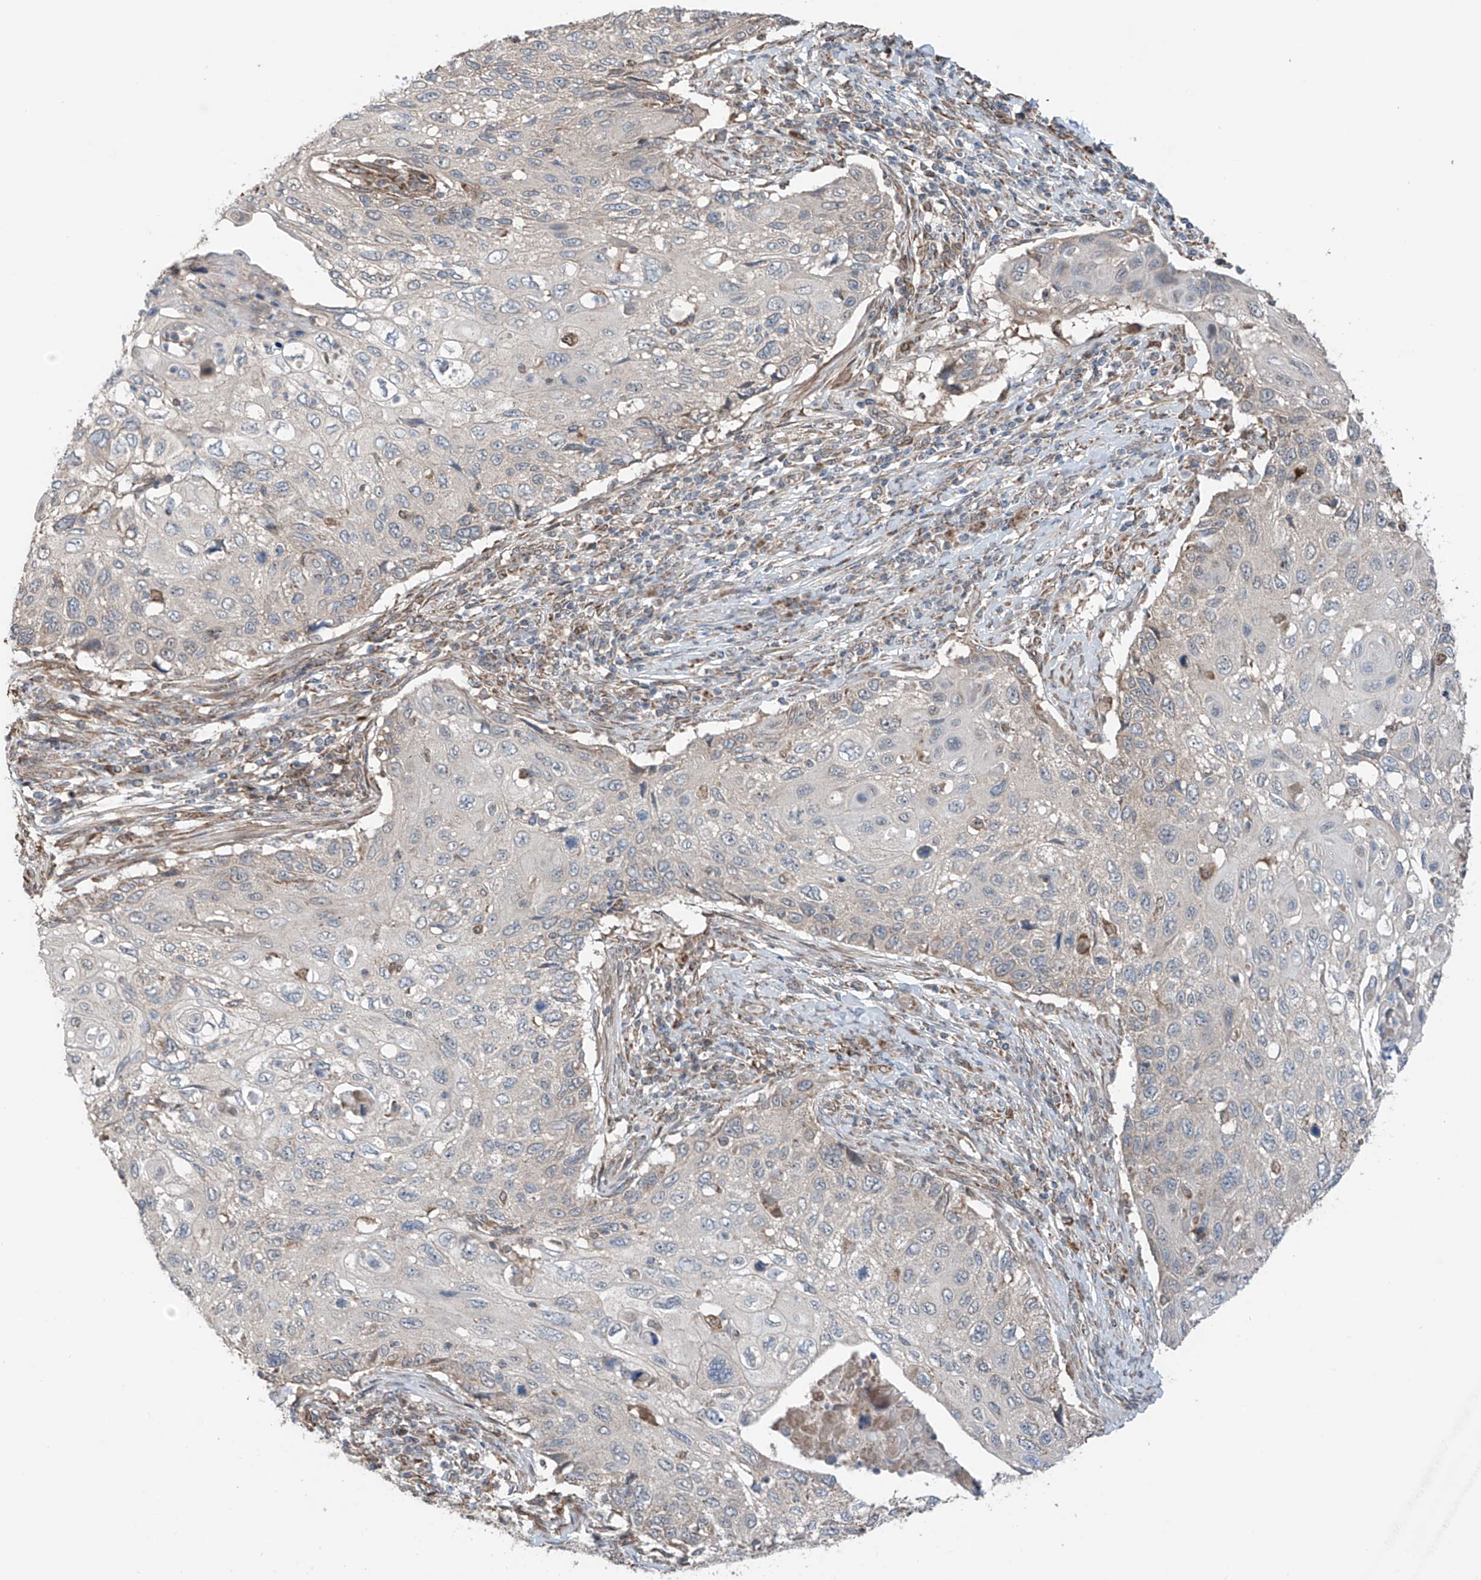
{"staining": {"intensity": "negative", "quantity": "none", "location": "none"}, "tissue": "cervical cancer", "cell_type": "Tumor cells", "image_type": "cancer", "snomed": [{"axis": "morphology", "description": "Squamous cell carcinoma, NOS"}, {"axis": "topography", "description": "Cervix"}], "caption": "This micrograph is of squamous cell carcinoma (cervical) stained with immunohistochemistry to label a protein in brown with the nuclei are counter-stained blue. There is no expression in tumor cells.", "gene": "SAMD3", "patient": {"sex": "female", "age": 70}}